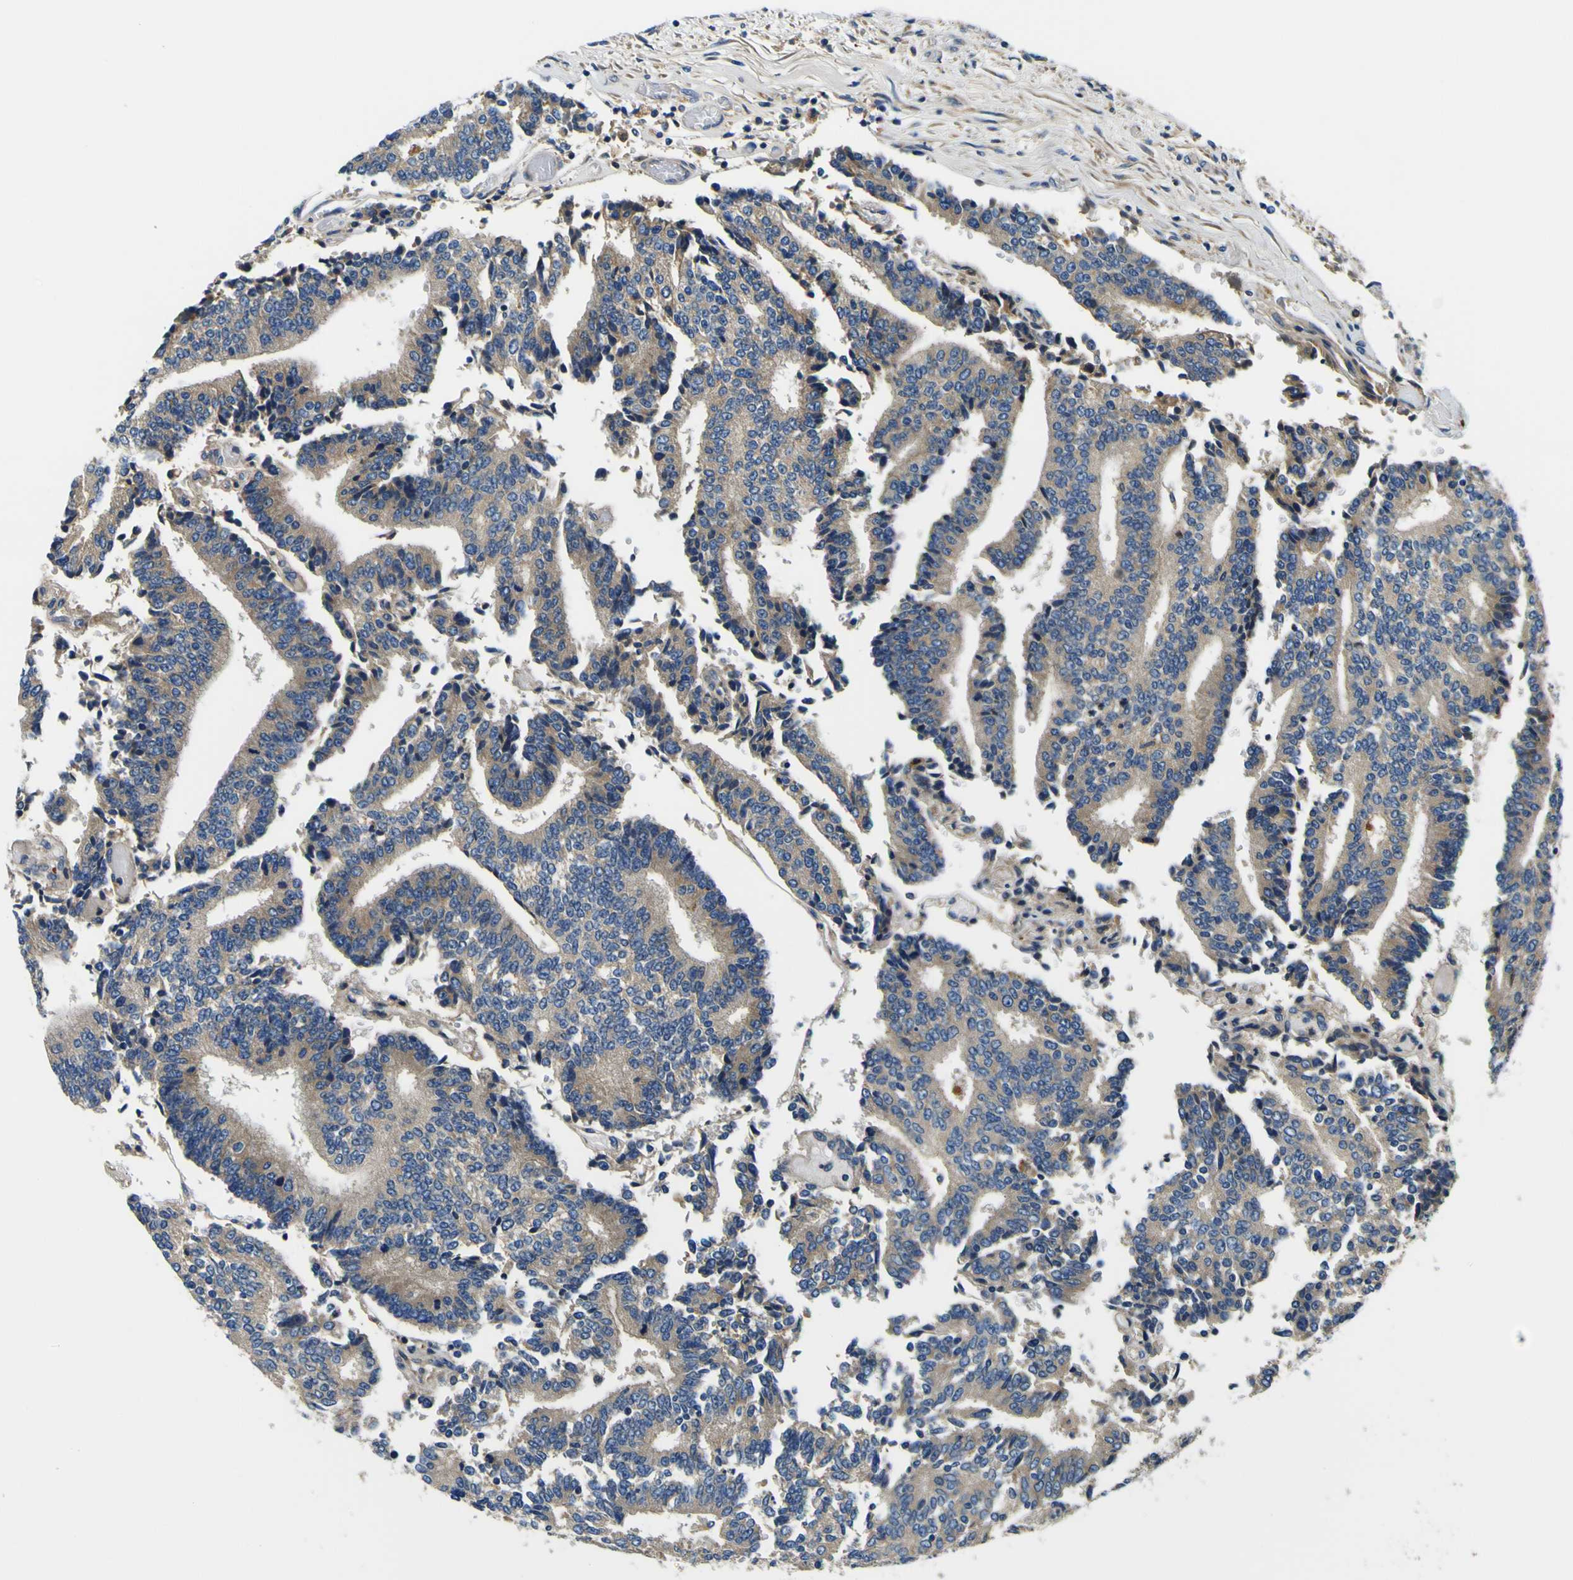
{"staining": {"intensity": "weak", "quantity": ">75%", "location": "cytoplasmic/membranous"}, "tissue": "prostate cancer", "cell_type": "Tumor cells", "image_type": "cancer", "snomed": [{"axis": "morphology", "description": "Normal tissue, NOS"}, {"axis": "morphology", "description": "Adenocarcinoma, High grade"}, {"axis": "topography", "description": "Prostate"}, {"axis": "topography", "description": "Seminal veicle"}], "caption": "Prostate adenocarcinoma (high-grade) tissue demonstrates weak cytoplasmic/membranous expression in about >75% of tumor cells, visualized by immunohistochemistry. Immunohistochemistry stains the protein of interest in brown and the nuclei are stained blue.", "gene": "CLSTN1", "patient": {"sex": "male", "age": 55}}